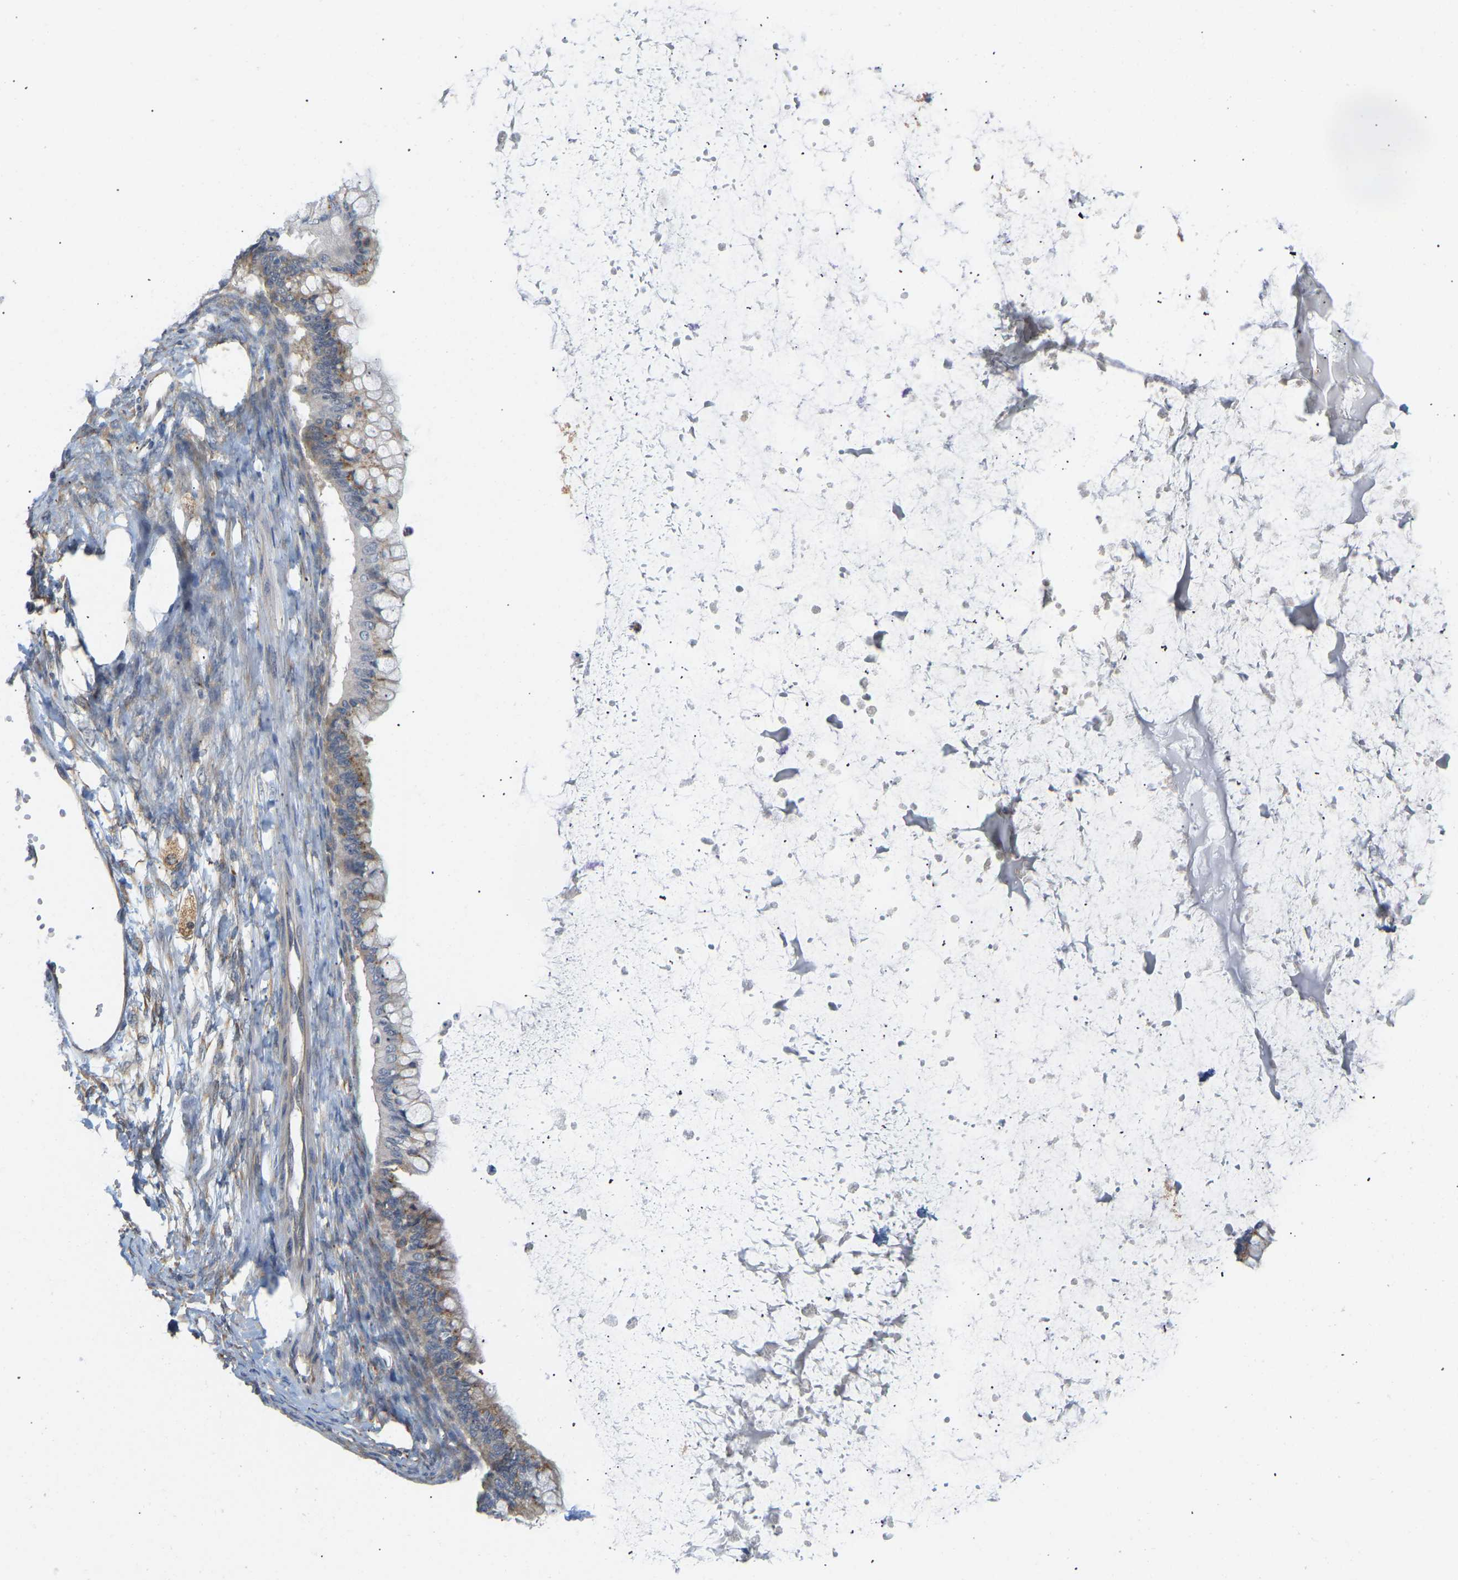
{"staining": {"intensity": "moderate", "quantity": "<25%", "location": "cytoplasmic/membranous"}, "tissue": "ovarian cancer", "cell_type": "Tumor cells", "image_type": "cancer", "snomed": [{"axis": "morphology", "description": "Cystadenocarcinoma, mucinous, NOS"}, {"axis": "topography", "description": "Ovary"}], "caption": "This is a micrograph of immunohistochemistry (IHC) staining of ovarian cancer, which shows moderate positivity in the cytoplasmic/membranous of tumor cells.", "gene": "BEND3", "patient": {"sex": "female", "age": 57}}